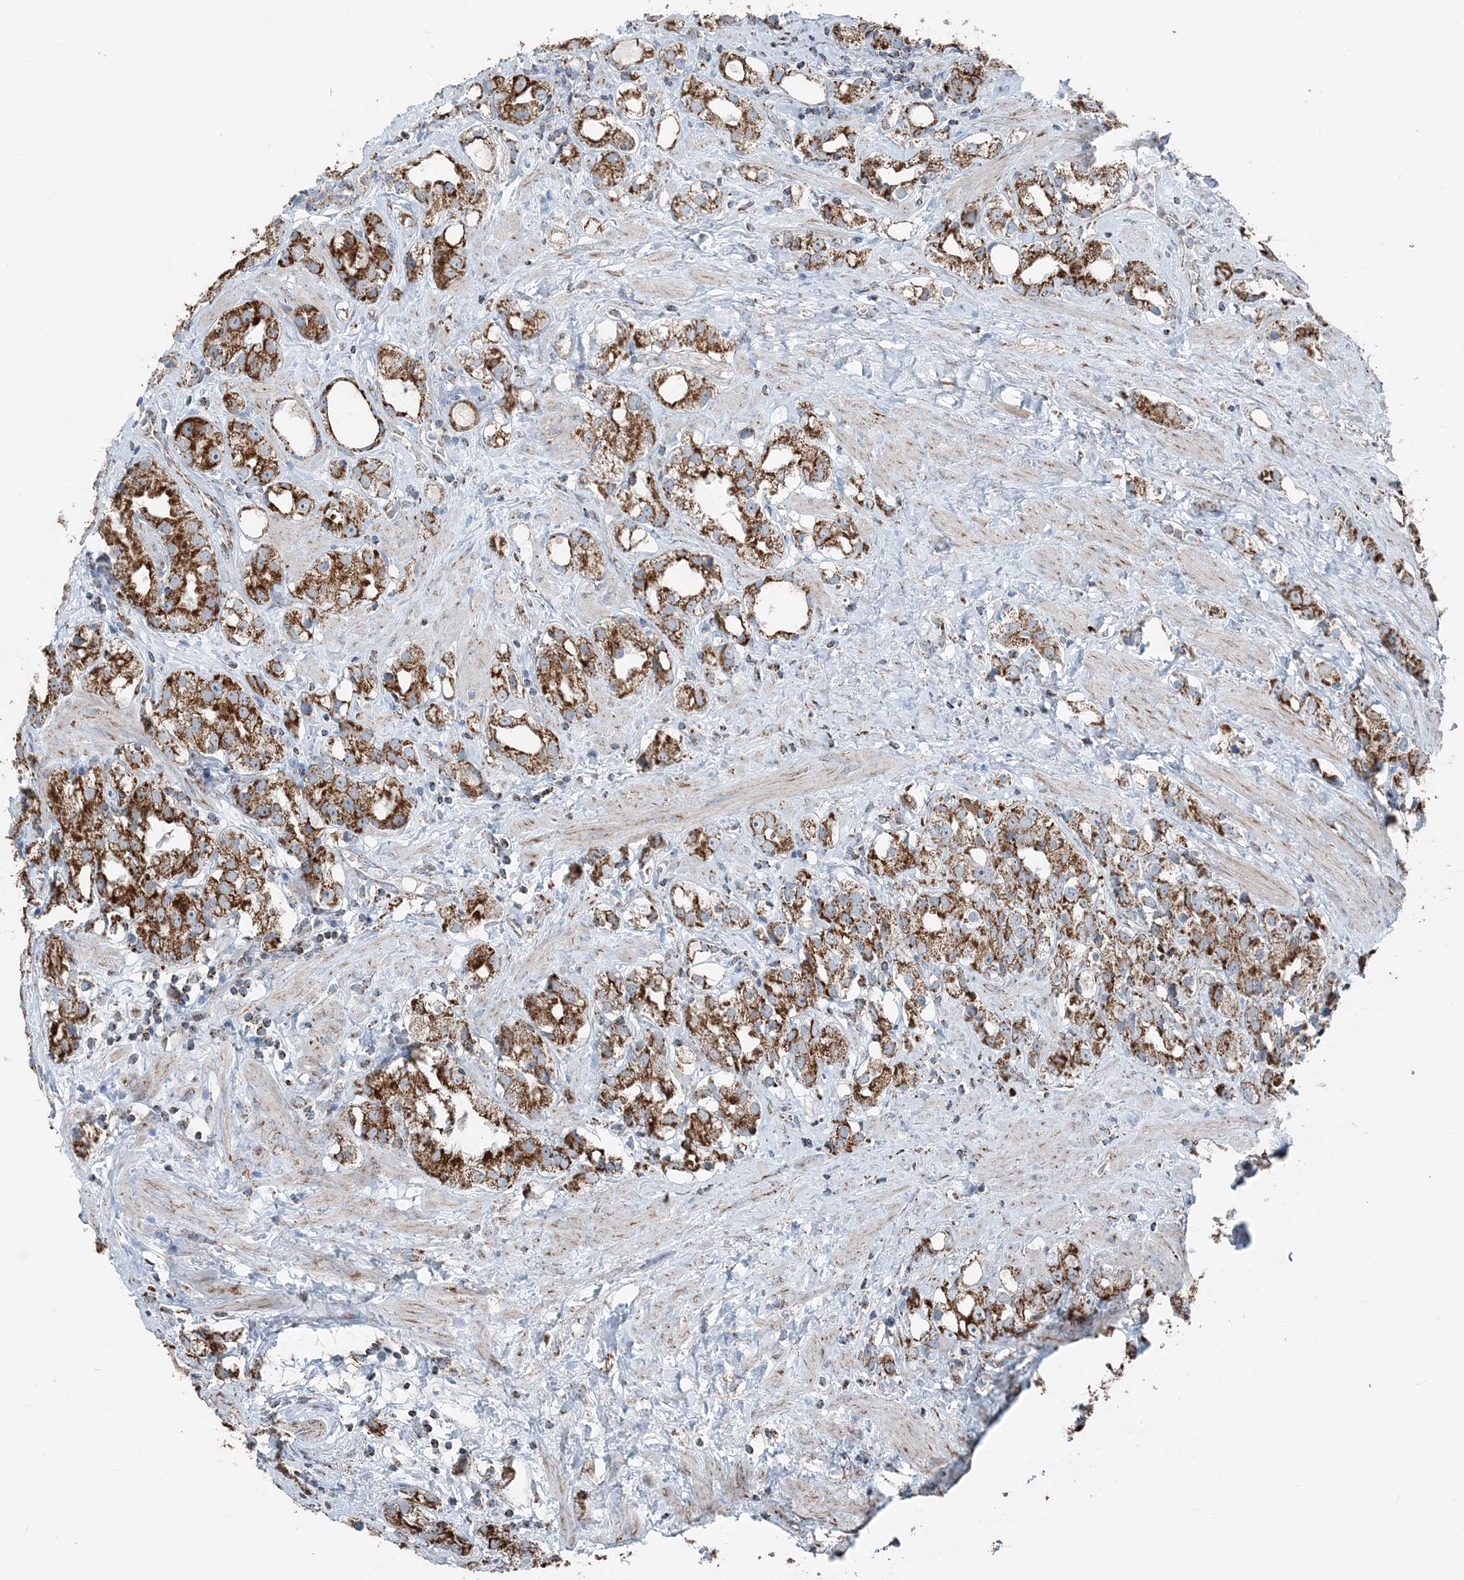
{"staining": {"intensity": "moderate", "quantity": ">75%", "location": "cytoplasmic/membranous"}, "tissue": "prostate cancer", "cell_type": "Tumor cells", "image_type": "cancer", "snomed": [{"axis": "morphology", "description": "Adenocarcinoma, NOS"}, {"axis": "topography", "description": "Prostate"}], "caption": "IHC photomicrograph of human prostate cancer (adenocarcinoma) stained for a protein (brown), which demonstrates medium levels of moderate cytoplasmic/membranous positivity in about >75% of tumor cells.", "gene": "SUCLG1", "patient": {"sex": "male", "age": 79}}